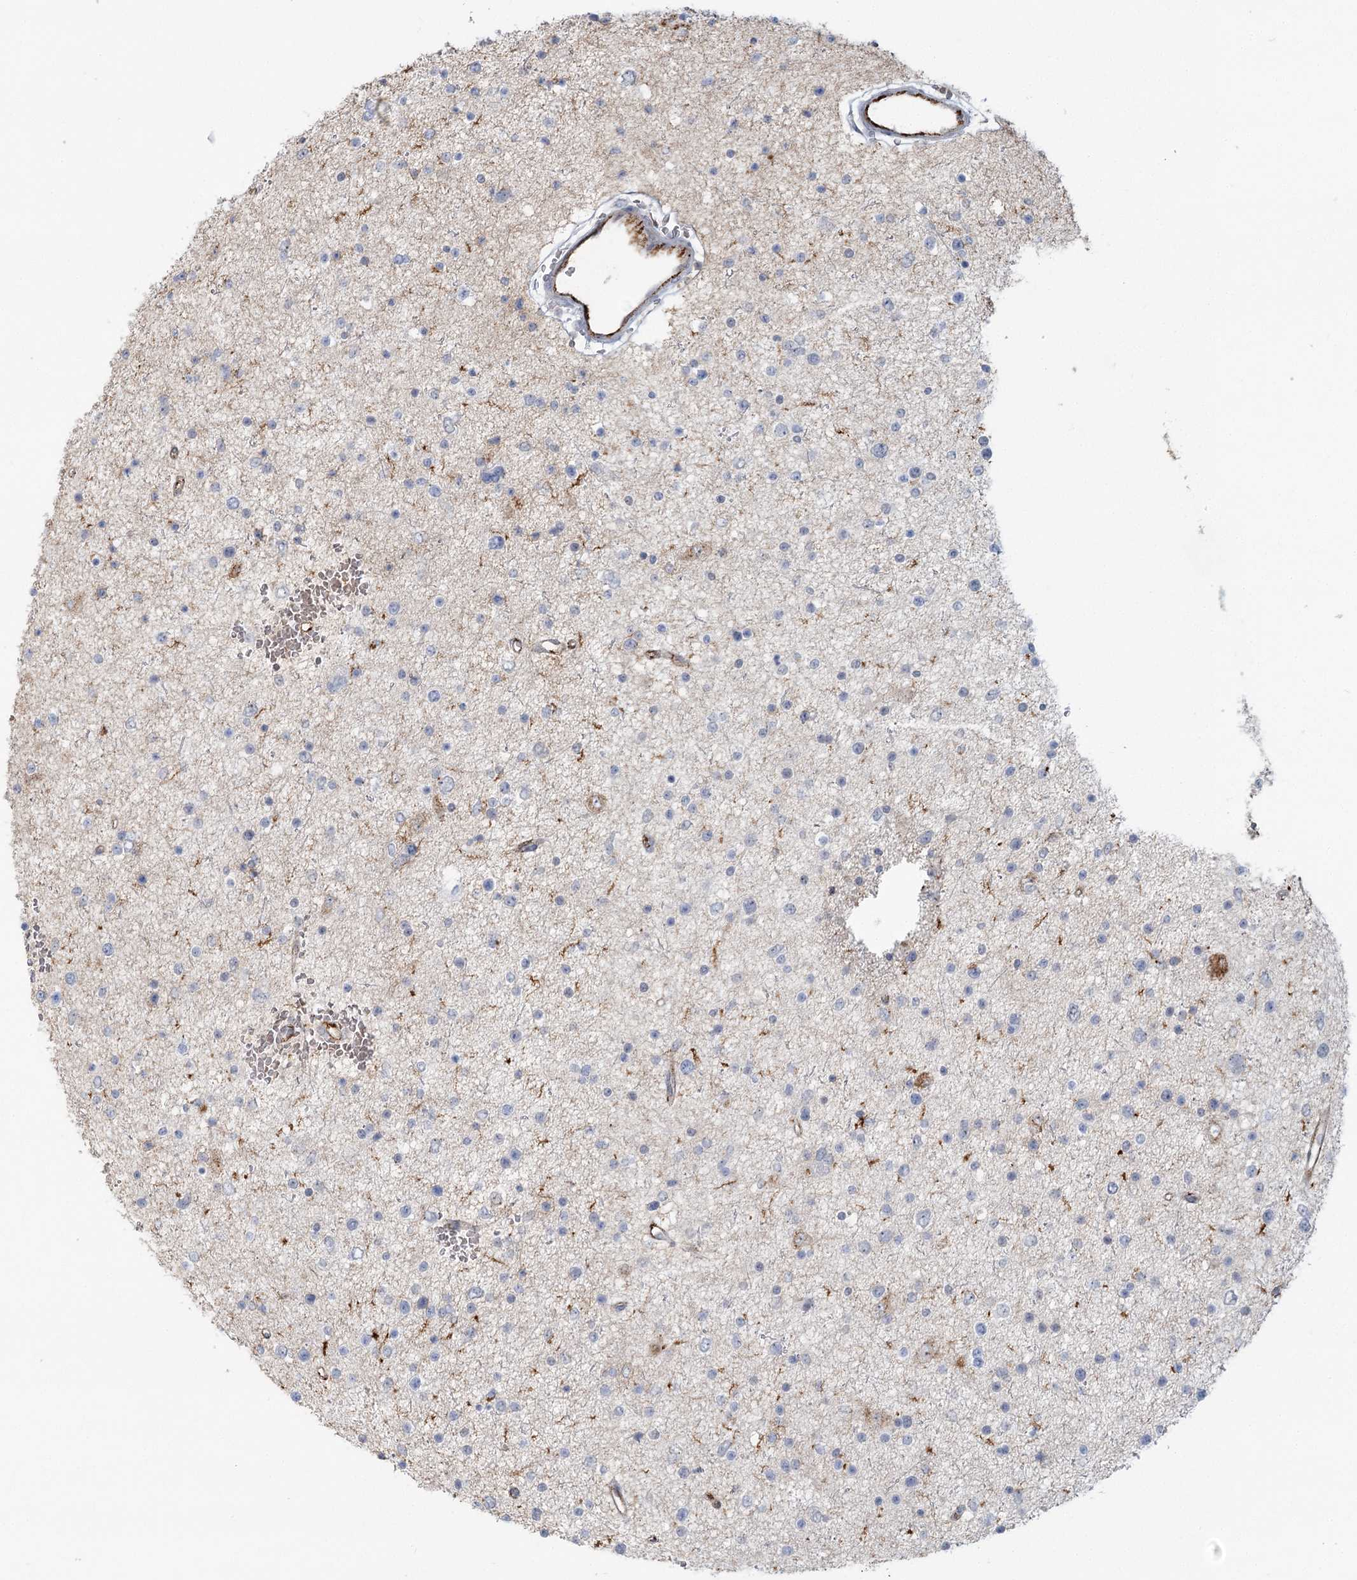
{"staining": {"intensity": "negative", "quantity": "none", "location": "none"}, "tissue": "glioma", "cell_type": "Tumor cells", "image_type": "cancer", "snomed": [{"axis": "morphology", "description": "Glioma, malignant, Low grade"}, {"axis": "topography", "description": "Brain"}], "caption": "This is an IHC photomicrograph of low-grade glioma (malignant). There is no staining in tumor cells.", "gene": "KBTBD4", "patient": {"sex": "female", "age": 37}}